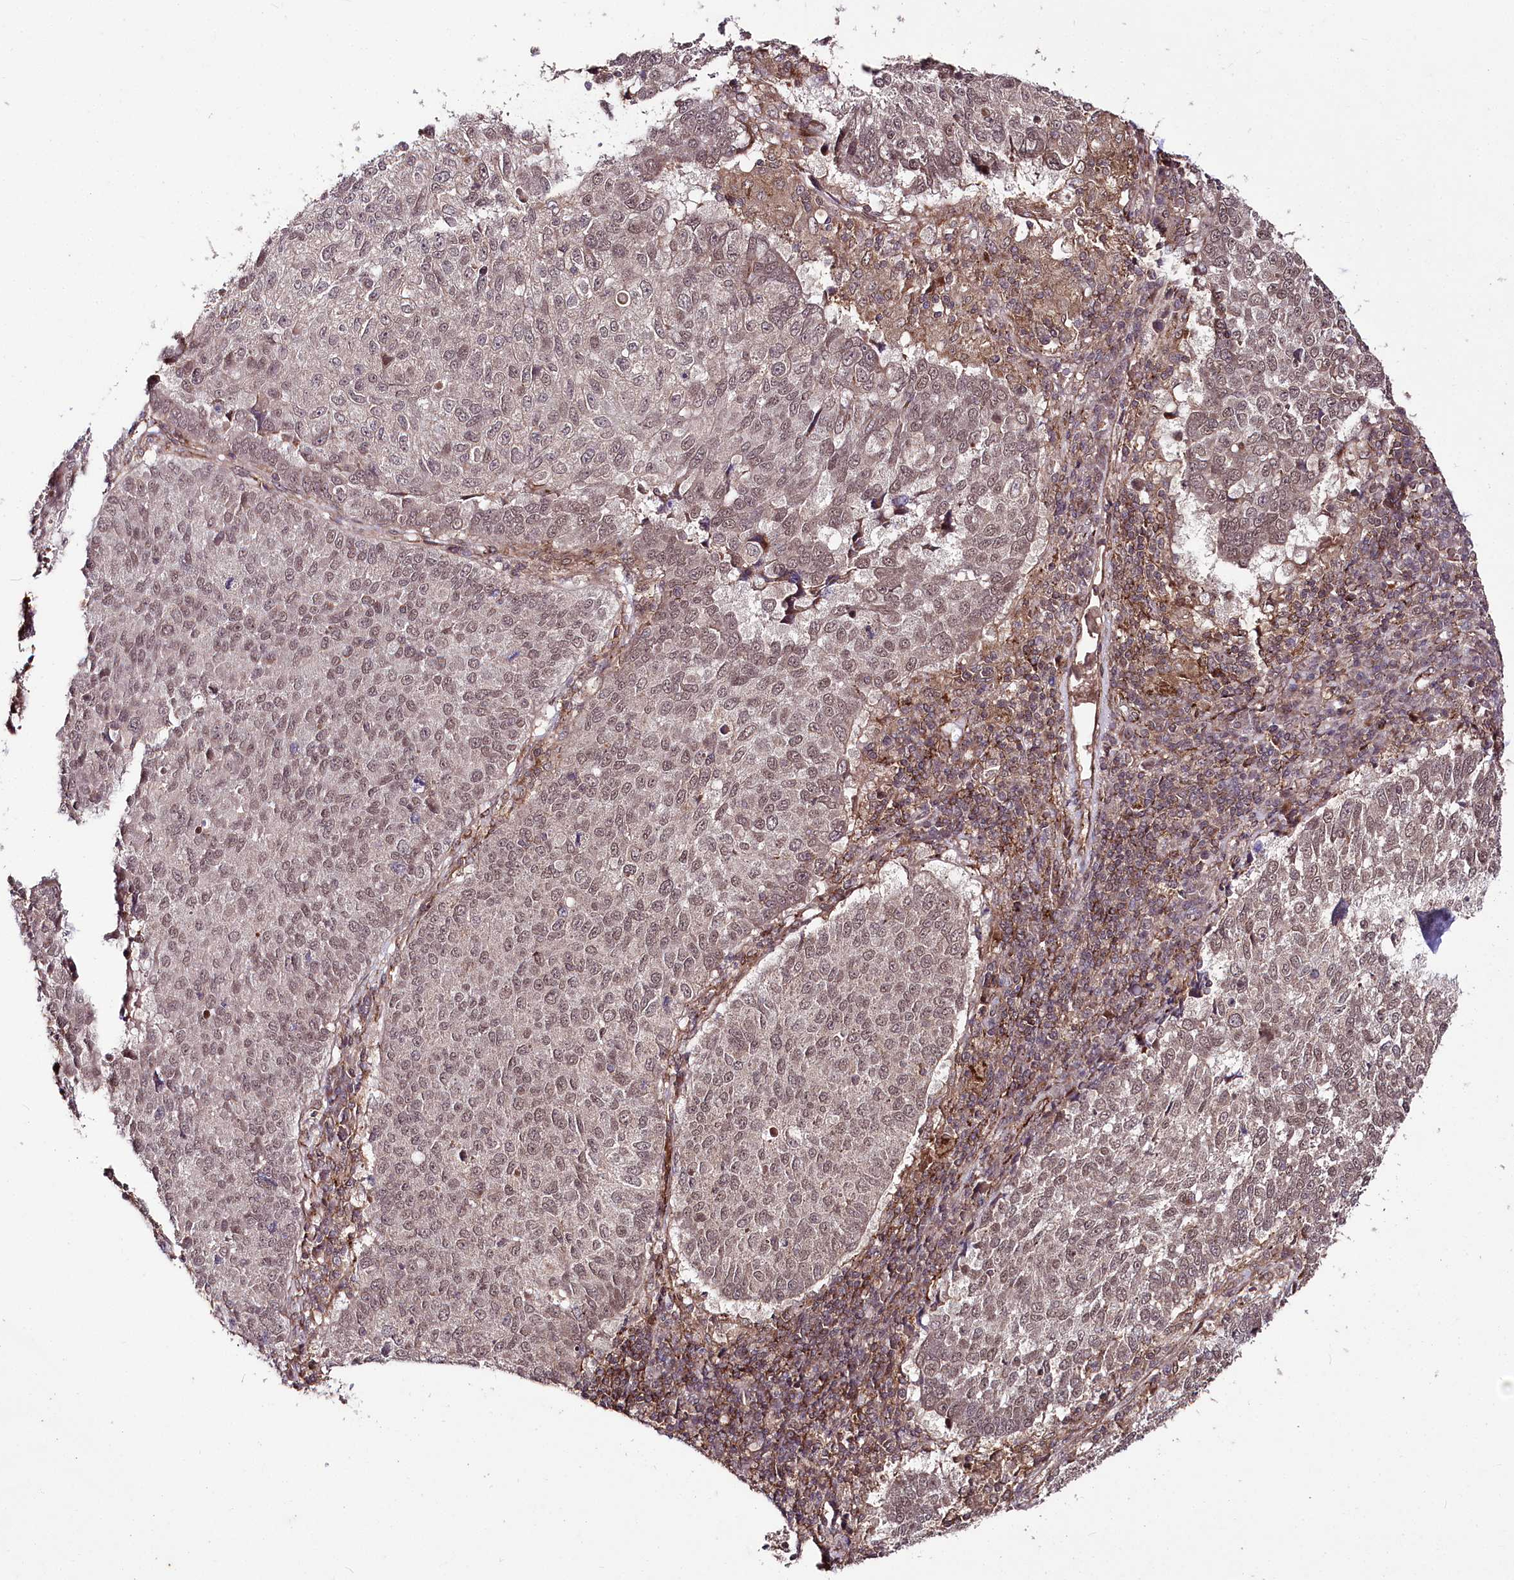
{"staining": {"intensity": "weak", "quantity": ">75%", "location": "nuclear"}, "tissue": "lung cancer", "cell_type": "Tumor cells", "image_type": "cancer", "snomed": [{"axis": "morphology", "description": "Squamous cell carcinoma, NOS"}, {"axis": "topography", "description": "Lung"}], "caption": "There is low levels of weak nuclear positivity in tumor cells of lung cancer, as demonstrated by immunohistochemical staining (brown color).", "gene": "PHLDB1", "patient": {"sex": "male", "age": 73}}